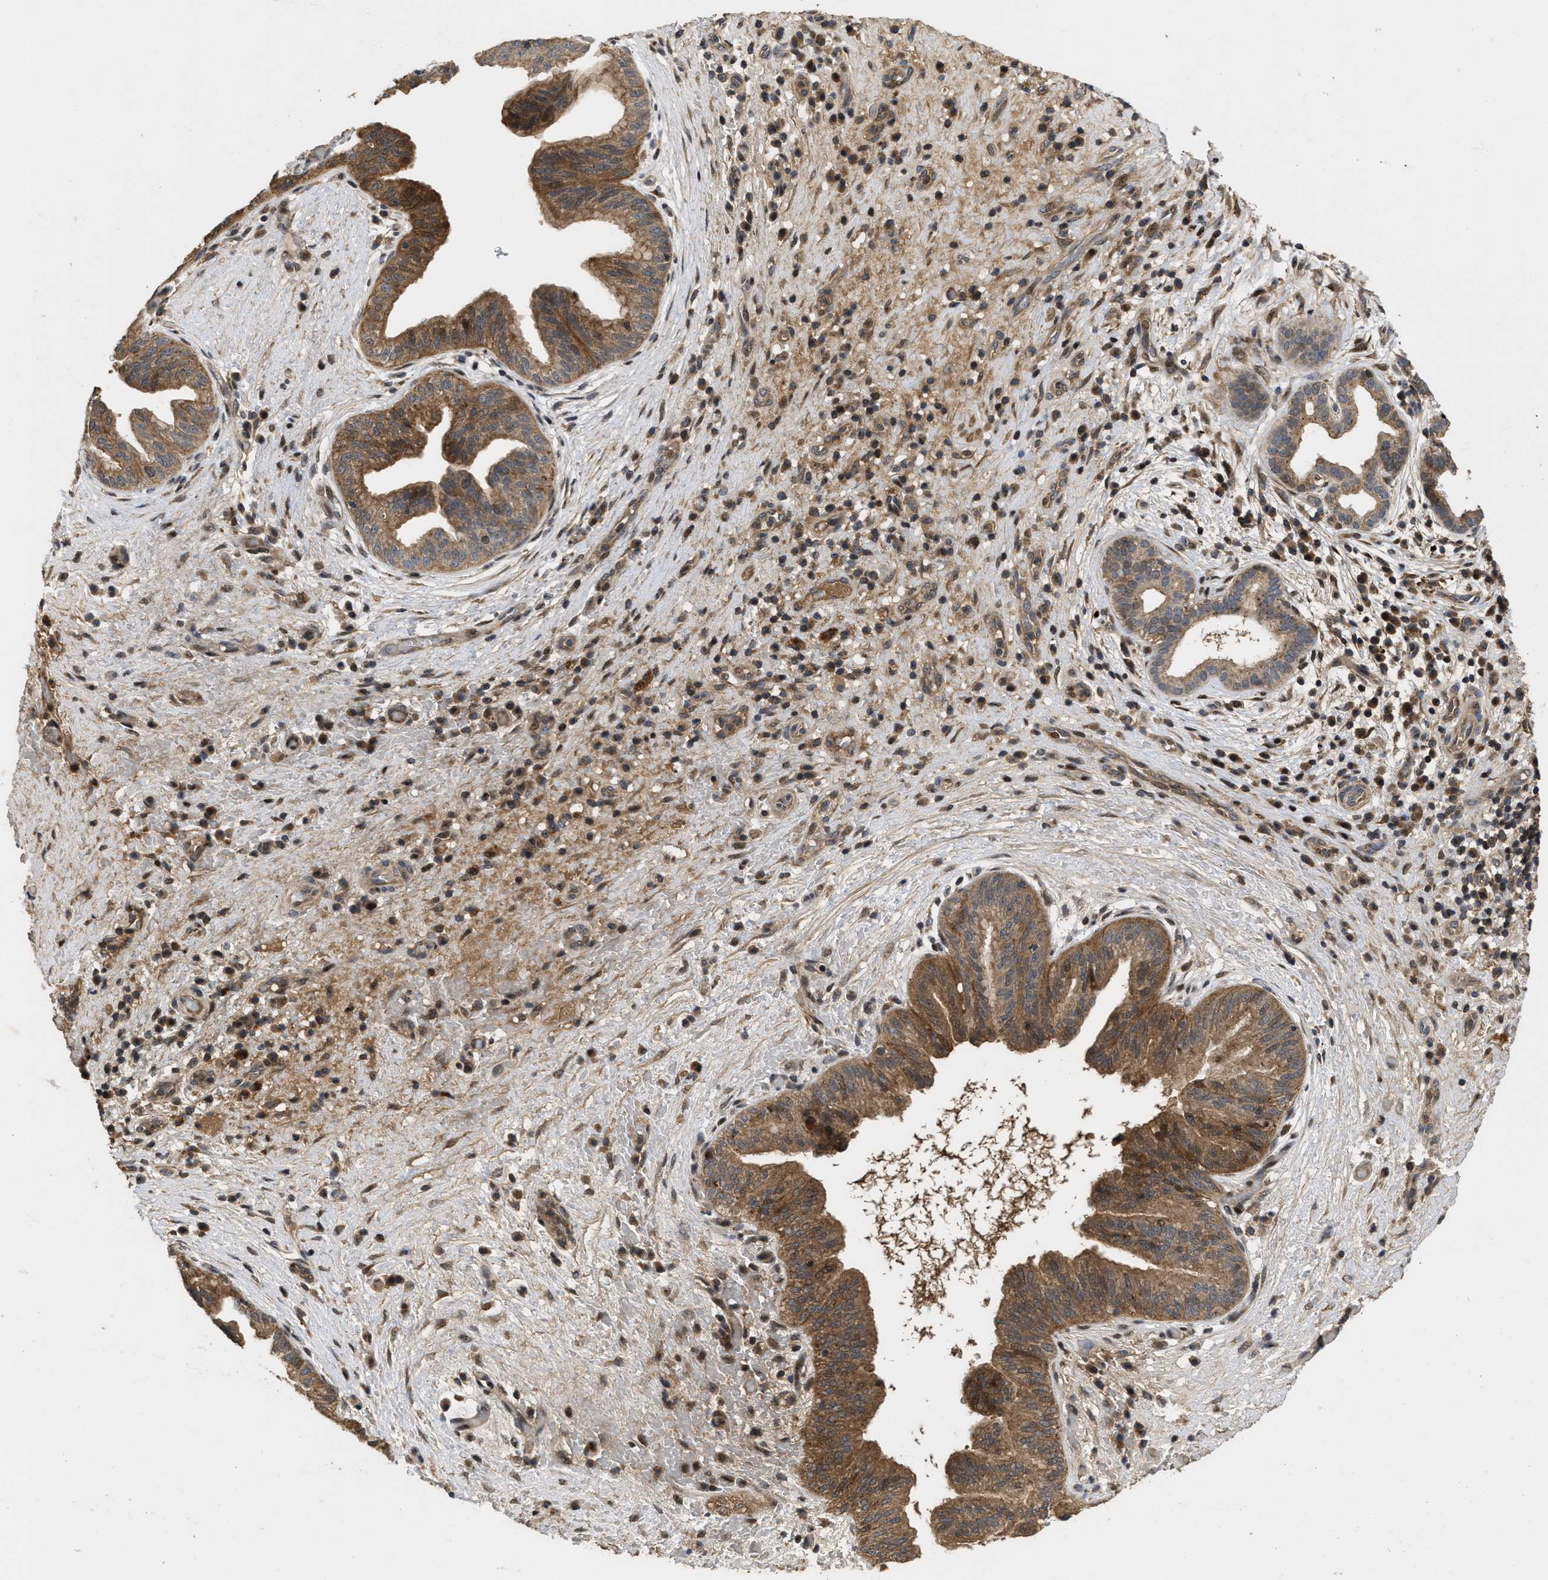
{"staining": {"intensity": "moderate", "quantity": ">75%", "location": "cytoplasmic/membranous"}, "tissue": "liver cancer", "cell_type": "Tumor cells", "image_type": "cancer", "snomed": [{"axis": "morphology", "description": "Cholangiocarcinoma"}, {"axis": "topography", "description": "Liver"}], "caption": "High-magnification brightfield microscopy of cholangiocarcinoma (liver) stained with DAB (3,3'-diaminobenzidine) (brown) and counterstained with hematoxylin (blue). tumor cells exhibit moderate cytoplasmic/membranous positivity is identified in about>75% of cells.", "gene": "CBR3", "patient": {"sex": "female", "age": 38}}